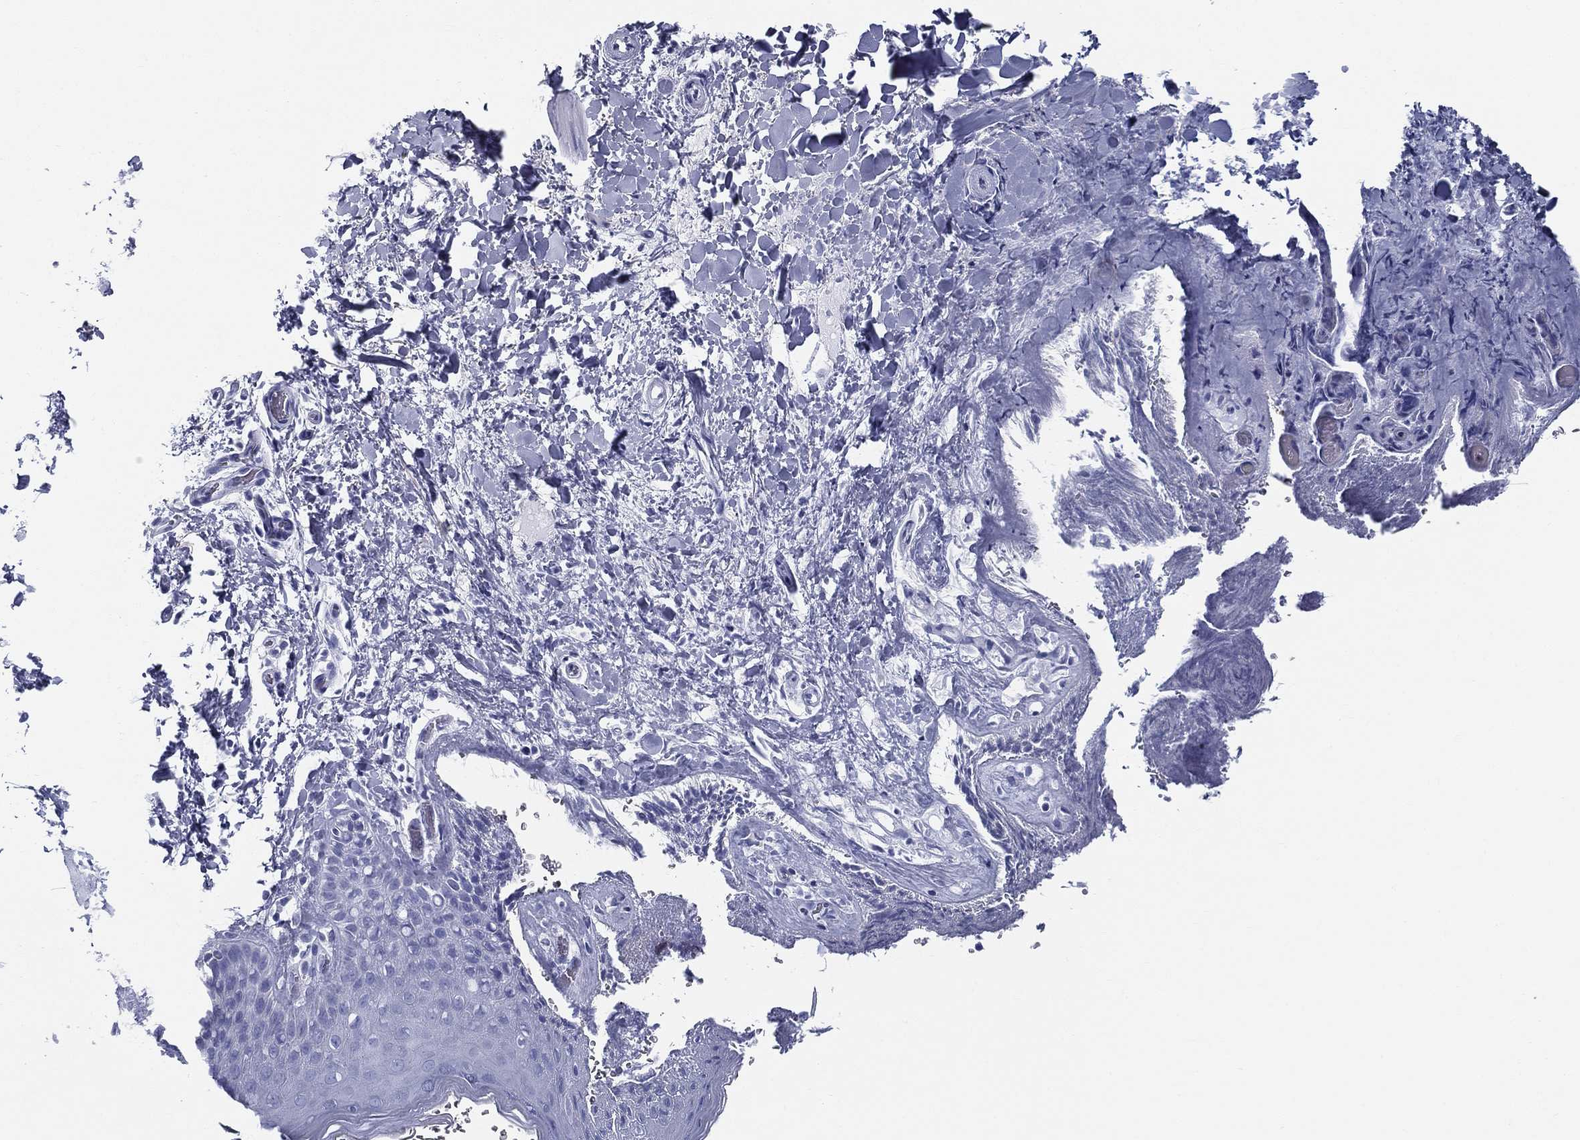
{"staining": {"intensity": "negative", "quantity": "none", "location": "none"}, "tissue": "skin", "cell_type": "Epidermal cells", "image_type": "normal", "snomed": [{"axis": "morphology", "description": "Normal tissue, NOS"}, {"axis": "topography", "description": "Anal"}], "caption": "IHC micrograph of unremarkable skin stained for a protein (brown), which exhibits no positivity in epidermal cells. (DAB immunohistochemistry (IHC) with hematoxylin counter stain).", "gene": "RSPH4A", "patient": {"sex": "male", "age": 36}}